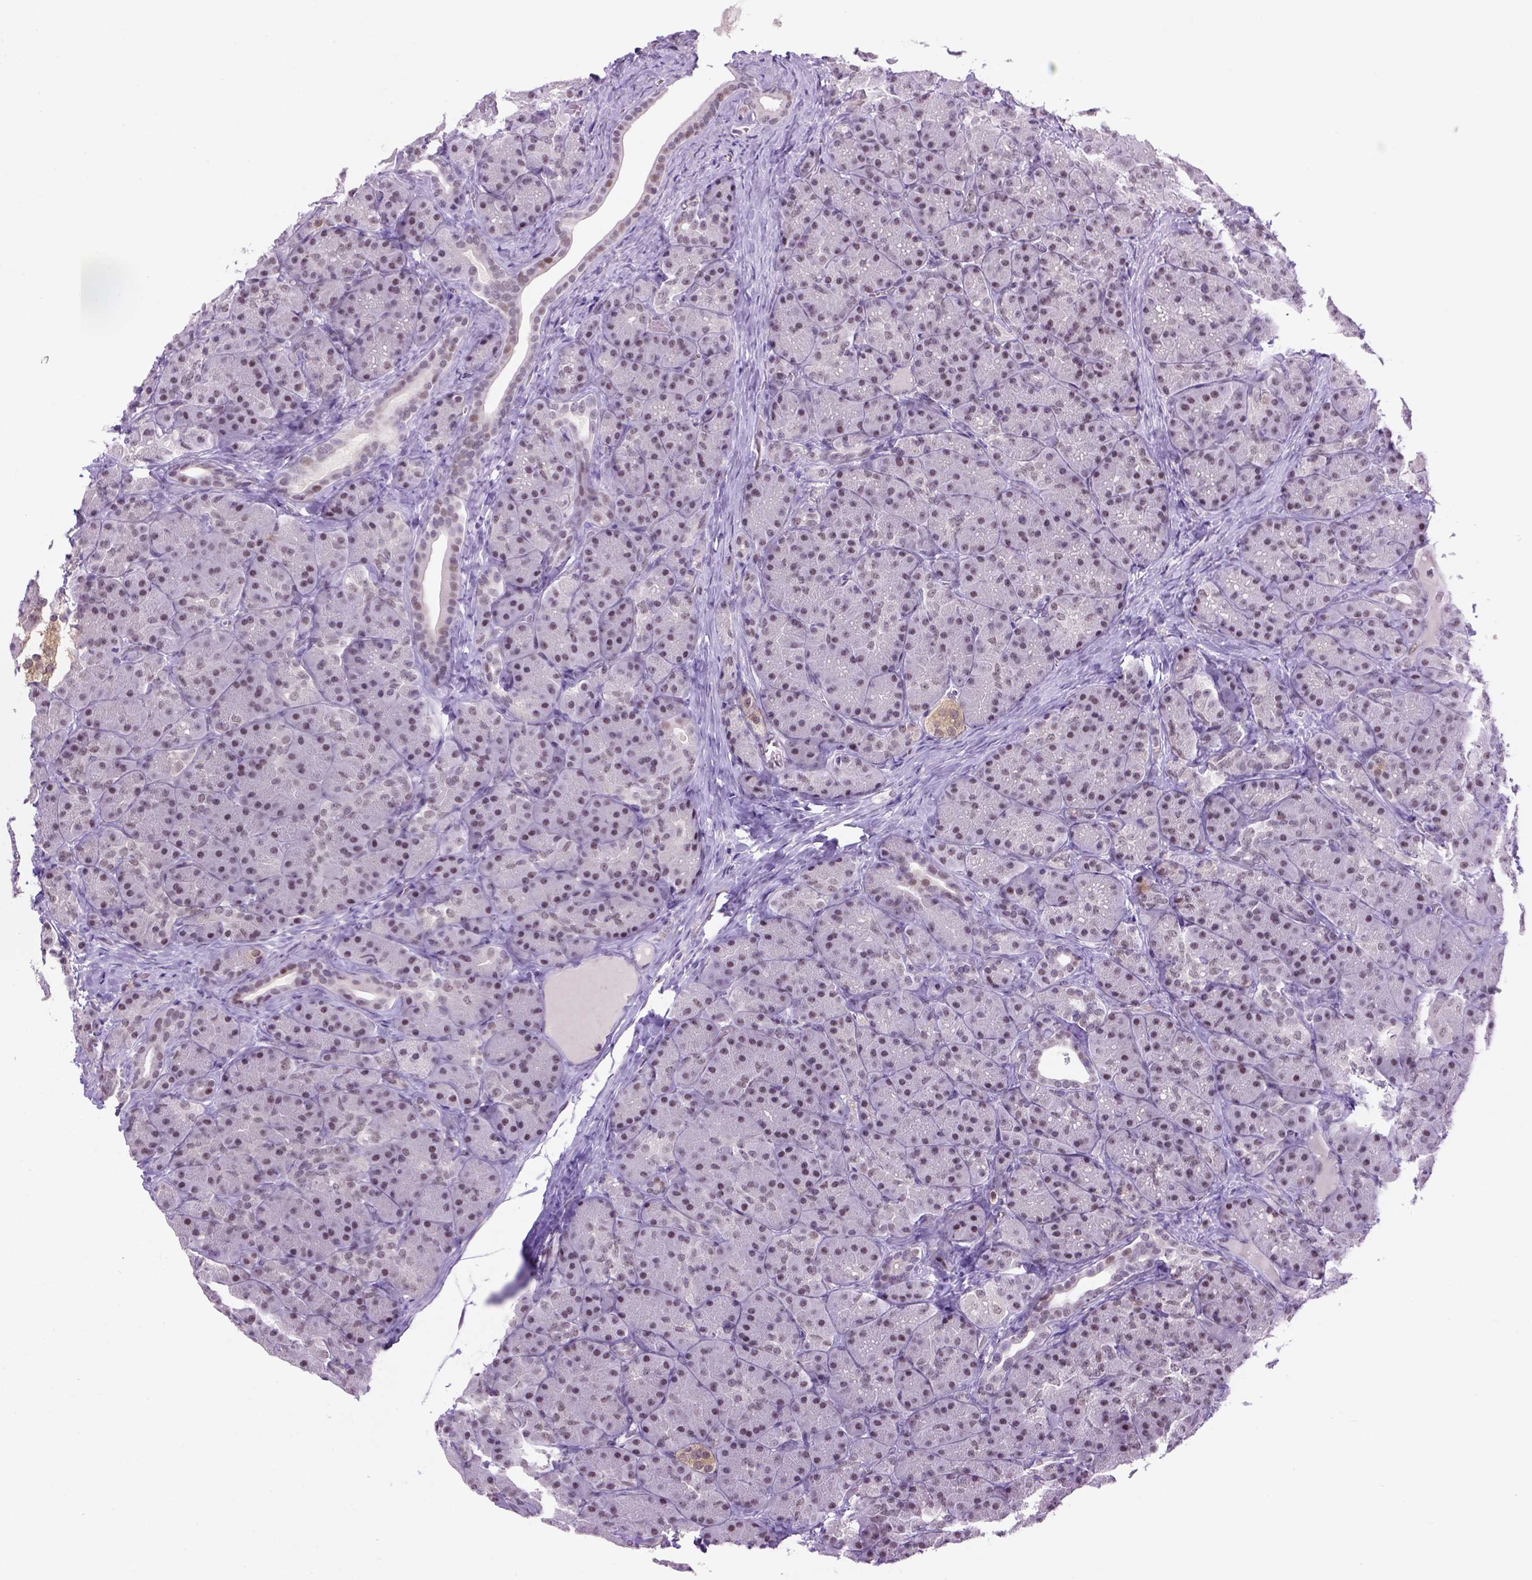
{"staining": {"intensity": "moderate", "quantity": "<25%", "location": "nuclear"}, "tissue": "pancreas", "cell_type": "Exocrine glandular cells", "image_type": "normal", "snomed": [{"axis": "morphology", "description": "Normal tissue, NOS"}, {"axis": "topography", "description": "Pancreas"}], "caption": "Moderate nuclear positivity for a protein is appreciated in about <25% of exocrine glandular cells of normal pancreas using immunohistochemistry.", "gene": "TBPL1", "patient": {"sex": "male", "age": 57}}